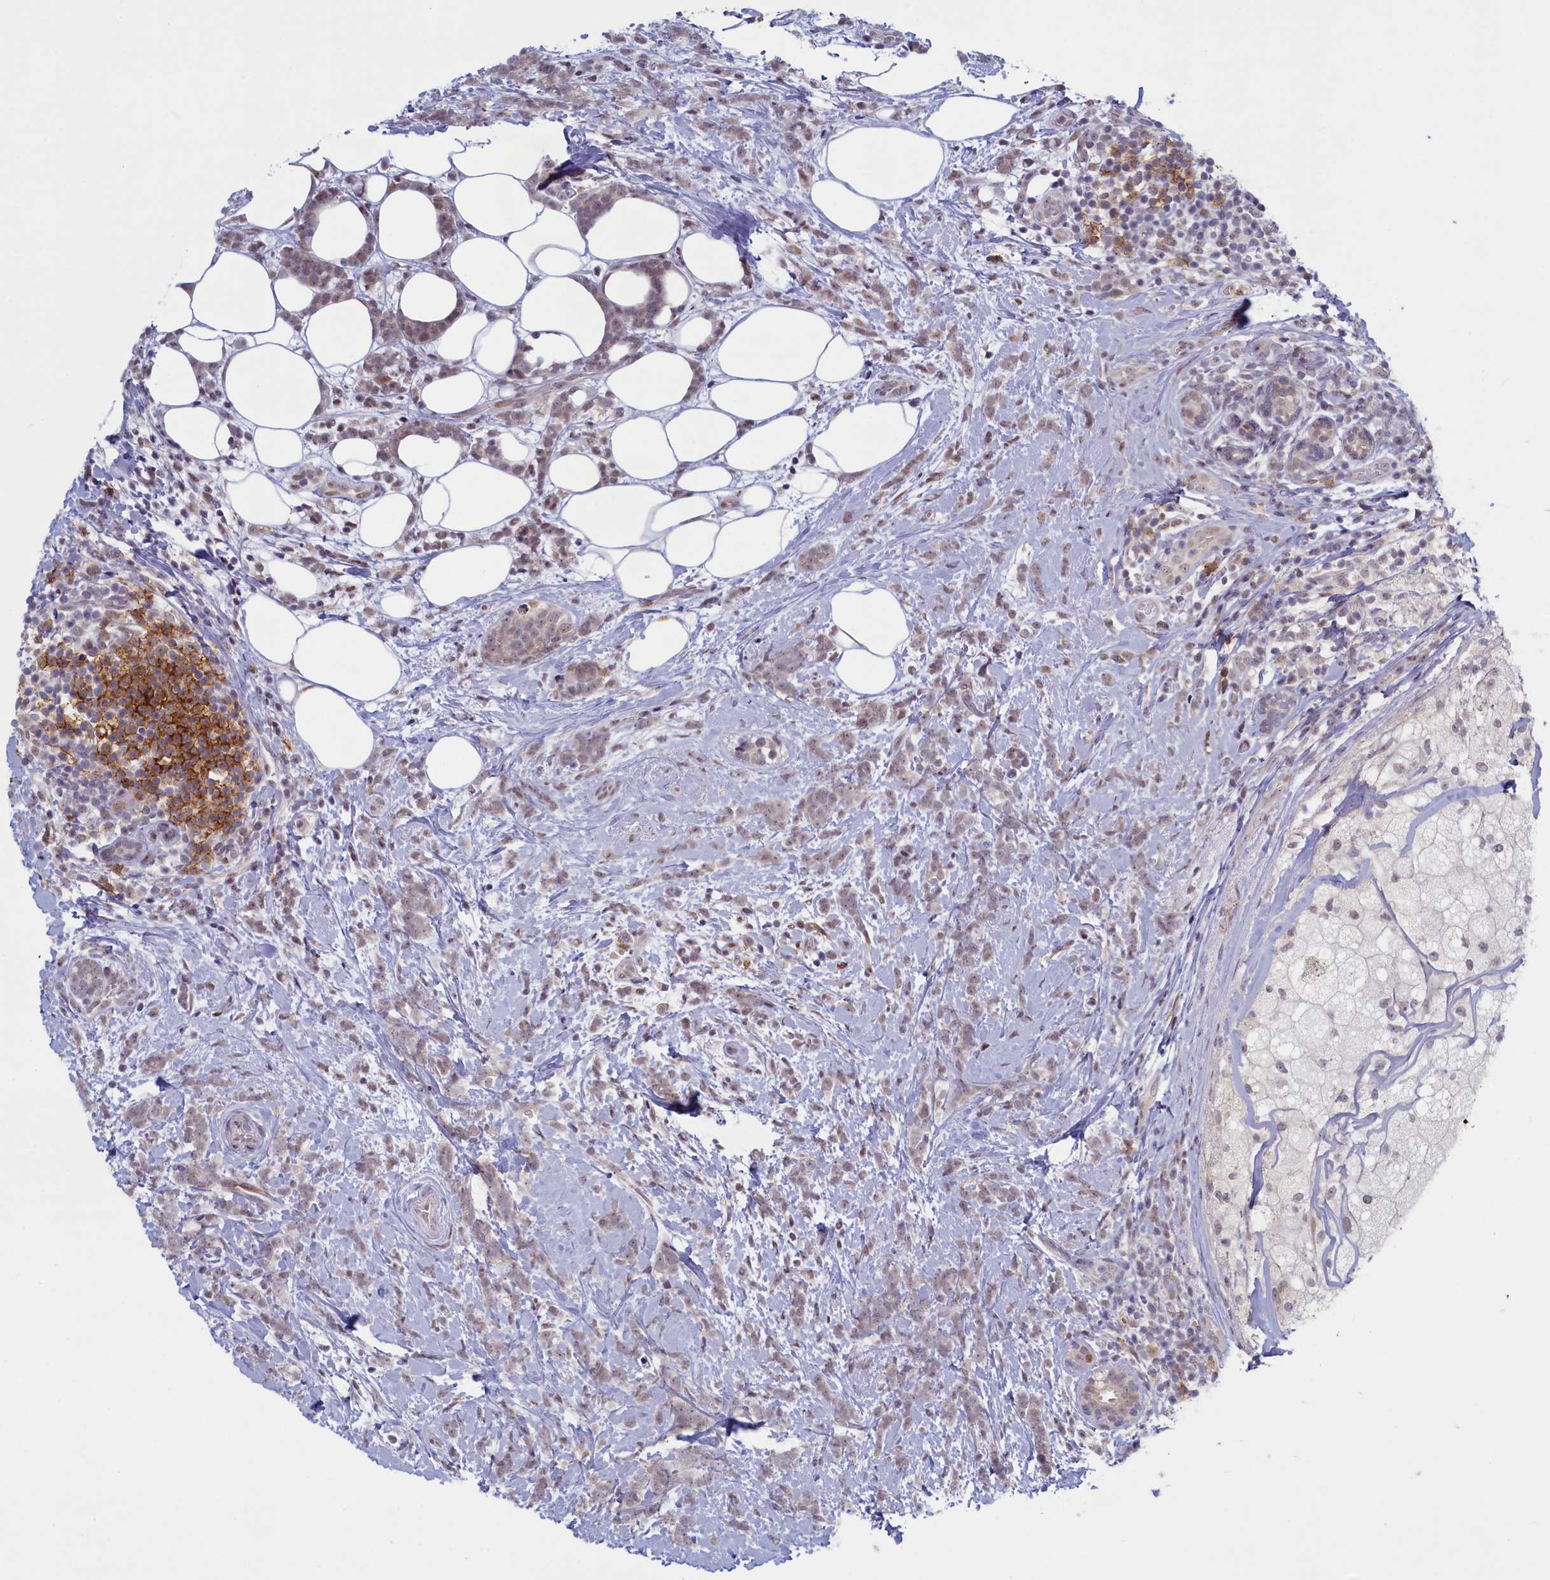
{"staining": {"intensity": "negative", "quantity": "none", "location": "none"}, "tissue": "breast cancer", "cell_type": "Tumor cells", "image_type": "cancer", "snomed": [{"axis": "morphology", "description": "Lobular carcinoma"}, {"axis": "topography", "description": "Breast"}], "caption": "Breast cancer (lobular carcinoma) was stained to show a protein in brown. There is no significant positivity in tumor cells.", "gene": "ATF7IP2", "patient": {"sex": "female", "age": 58}}